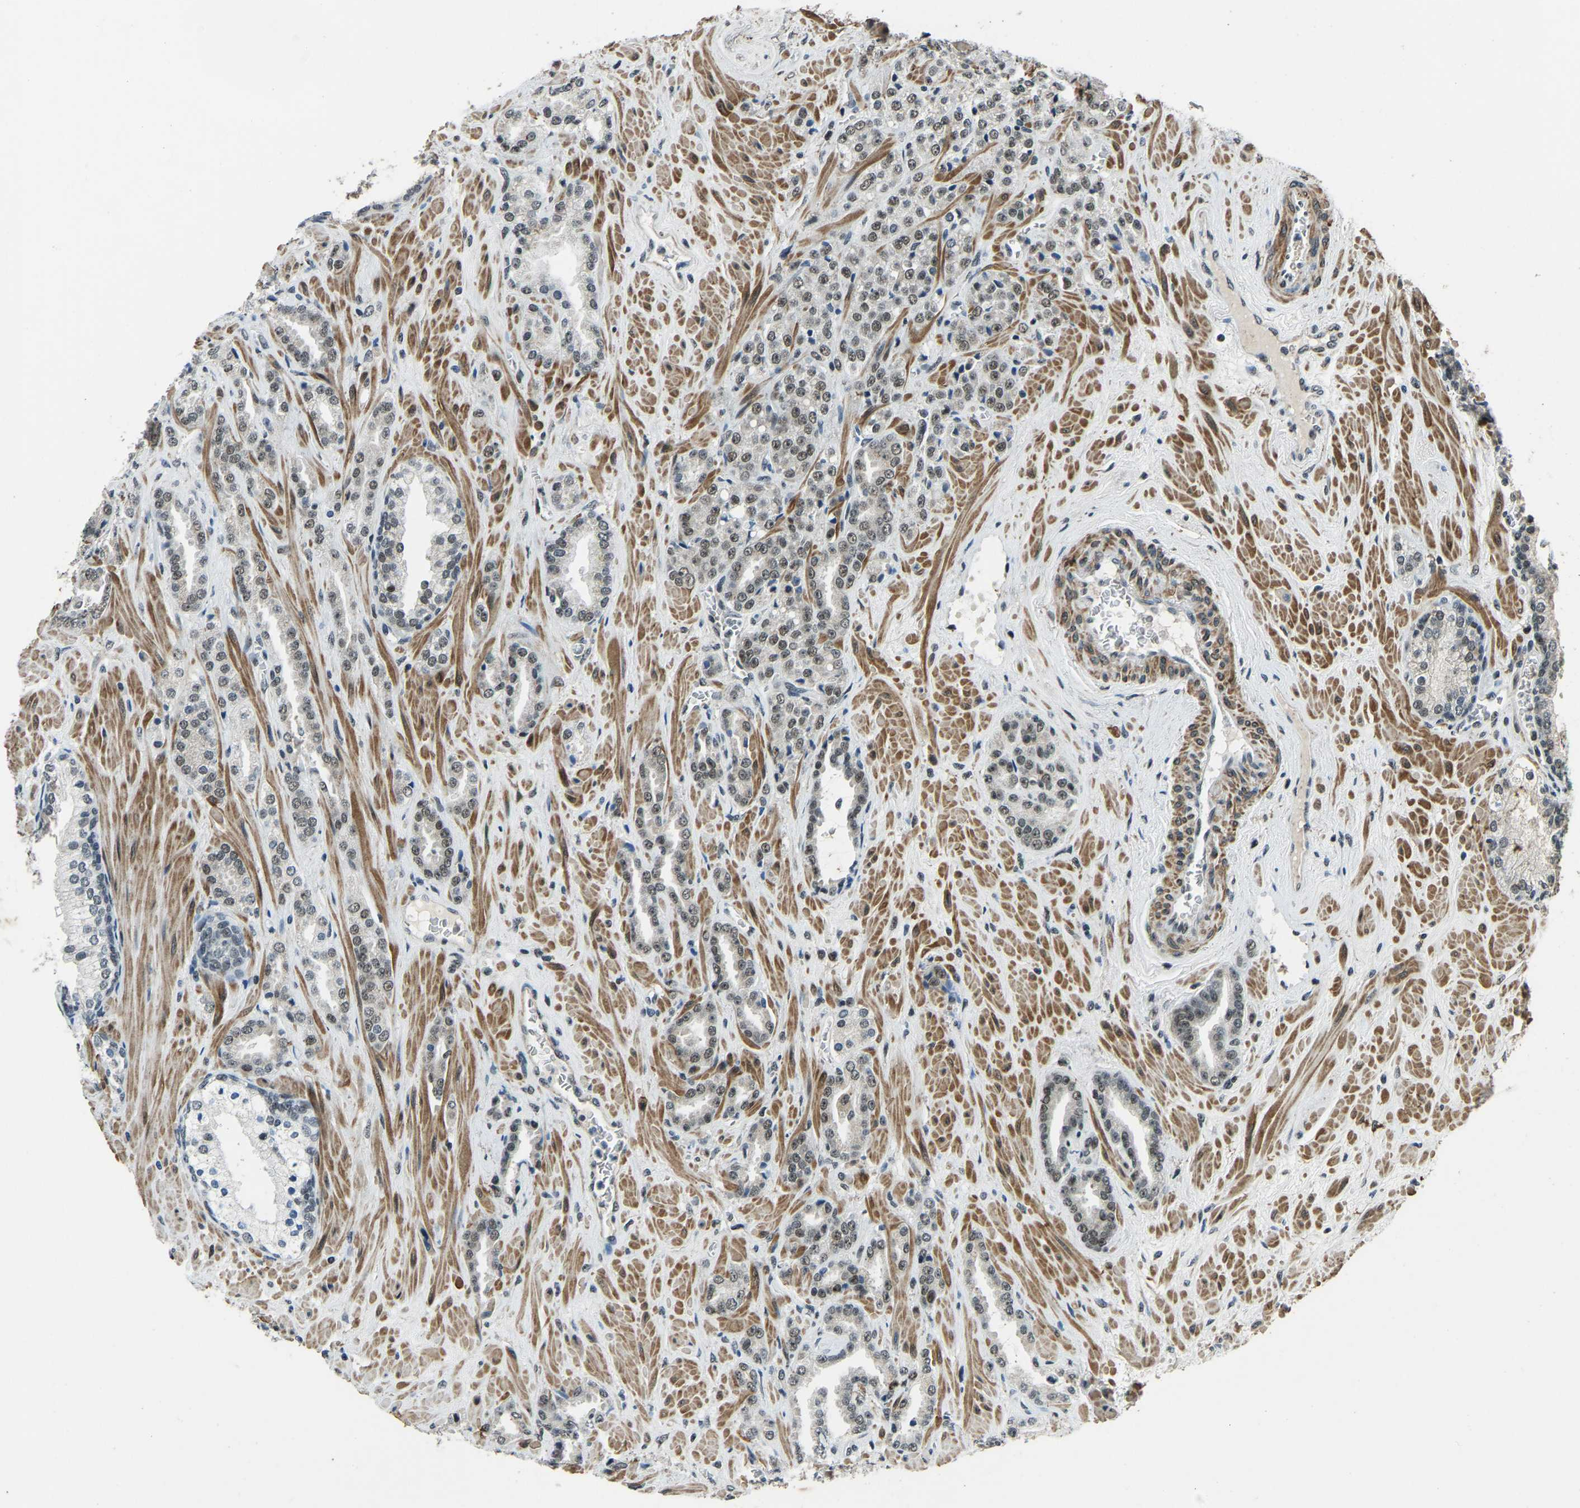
{"staining": {"intensity": "weak", "quantity": ">75%", "location": "nuclear"}, "tissue": "prostate cancer", "cell_type": "Tumor cells", "image_type": "cancer", "snomed": [{"axis": "morphology", "description": "Adenocarcinoma, High grade"}, {"axis": "topography", "description": "Prostate"}], "caption": "An image of prostate cancer (high-grade adenocarcinoma) stained for a protein exhibits weak nuclear brown staining in tumor cells.", "gene": "PRCC", "patient": {"sex": "male", "age": 64}}